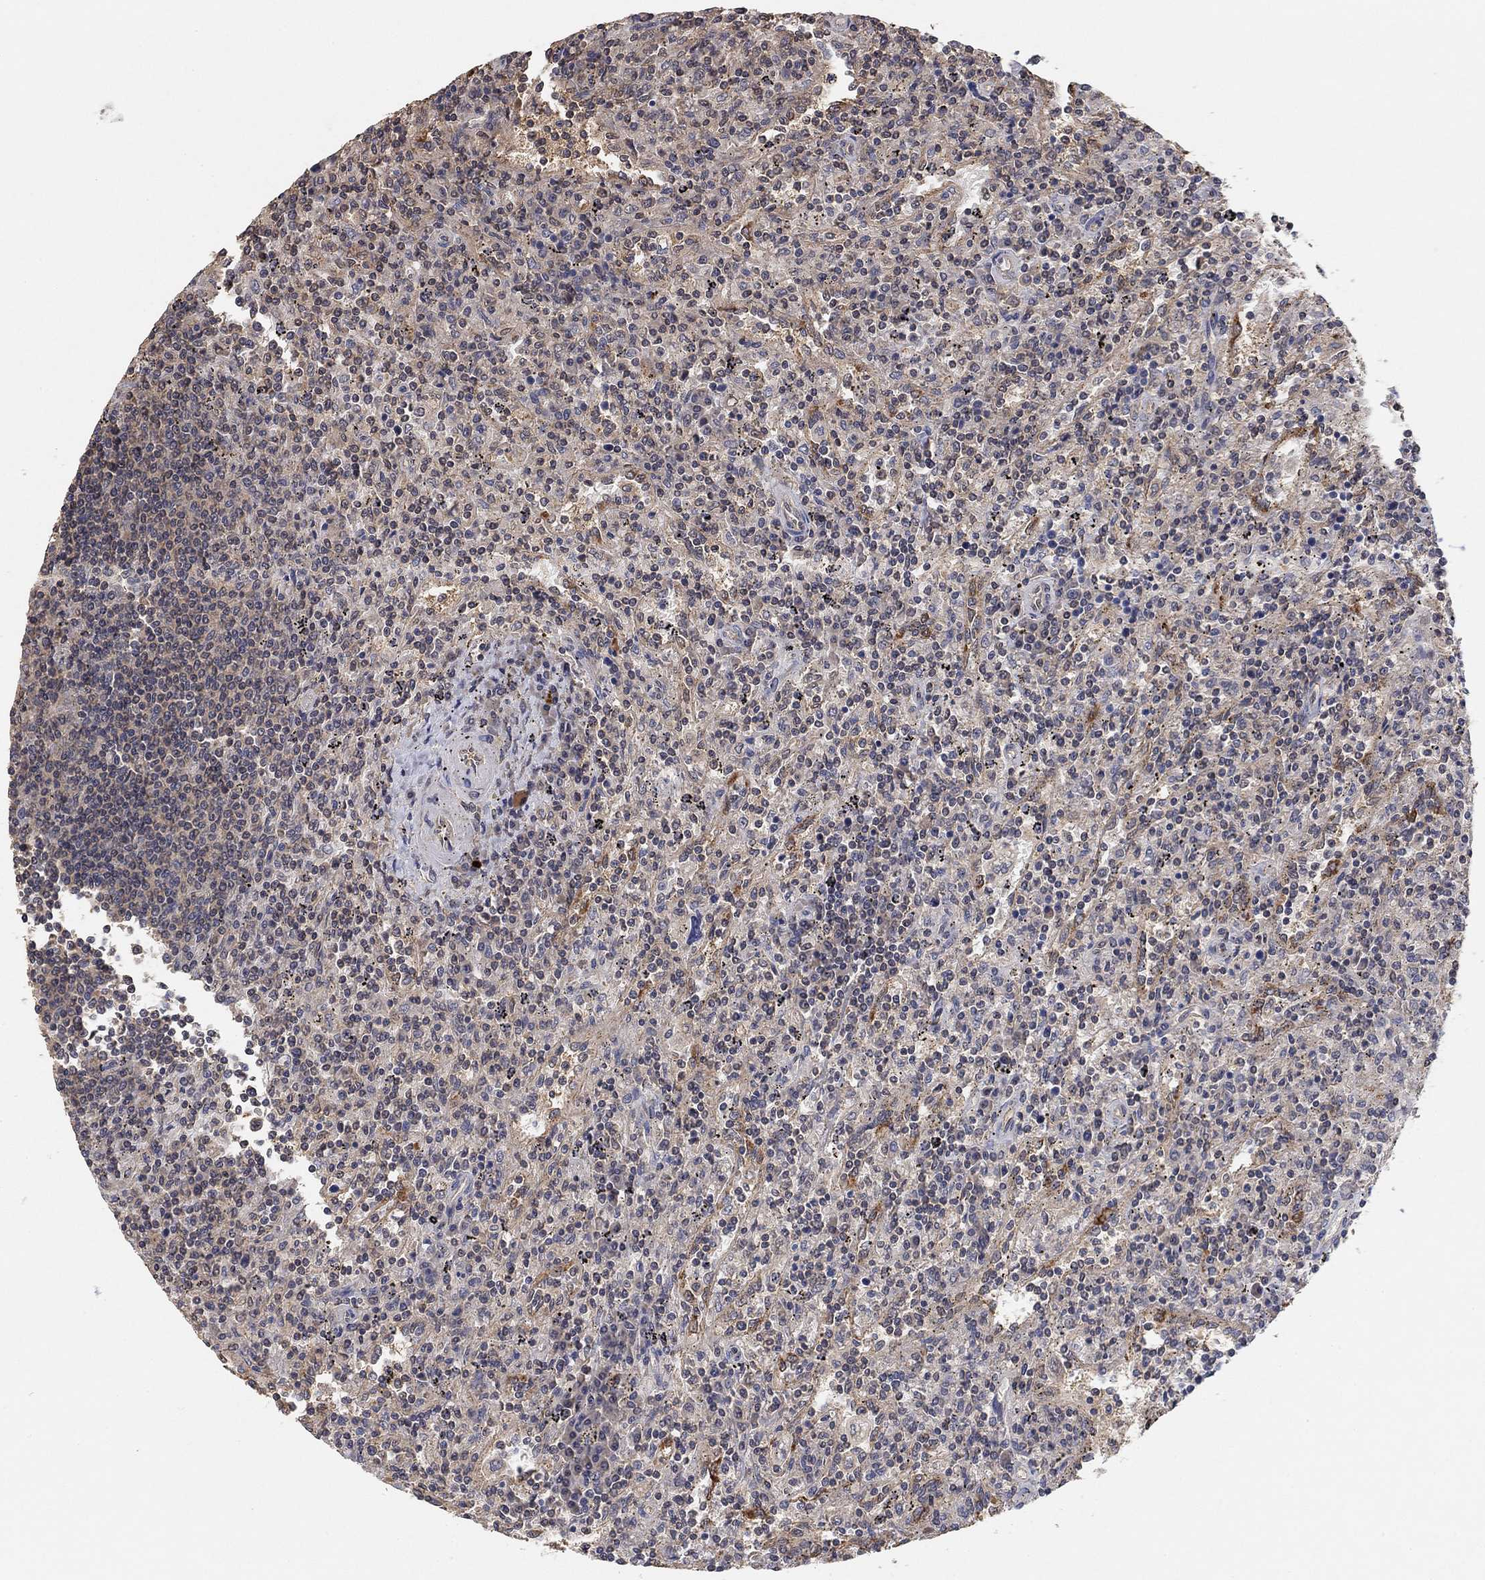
{"staining": {"intensity": "negative", "quantity": "none", "location": "none"}, "tissue": "lymphoma", "cell_type": "Tumor cells", "image_type": "cancer", "snomed": [{"axis": "morphology", "description": "Malignant lymphoma, non-Hodgkin's type, Low grade"}, {"axis": "topography", "description": "Spleen"}], "caption": "This is an IHC image of human low-grade malignant lymphoma, non-Hodgkin's type. There is no expression in tumor cells.", "gene": "CCDC43", "patient": {"sex": "male", "age": 62}}